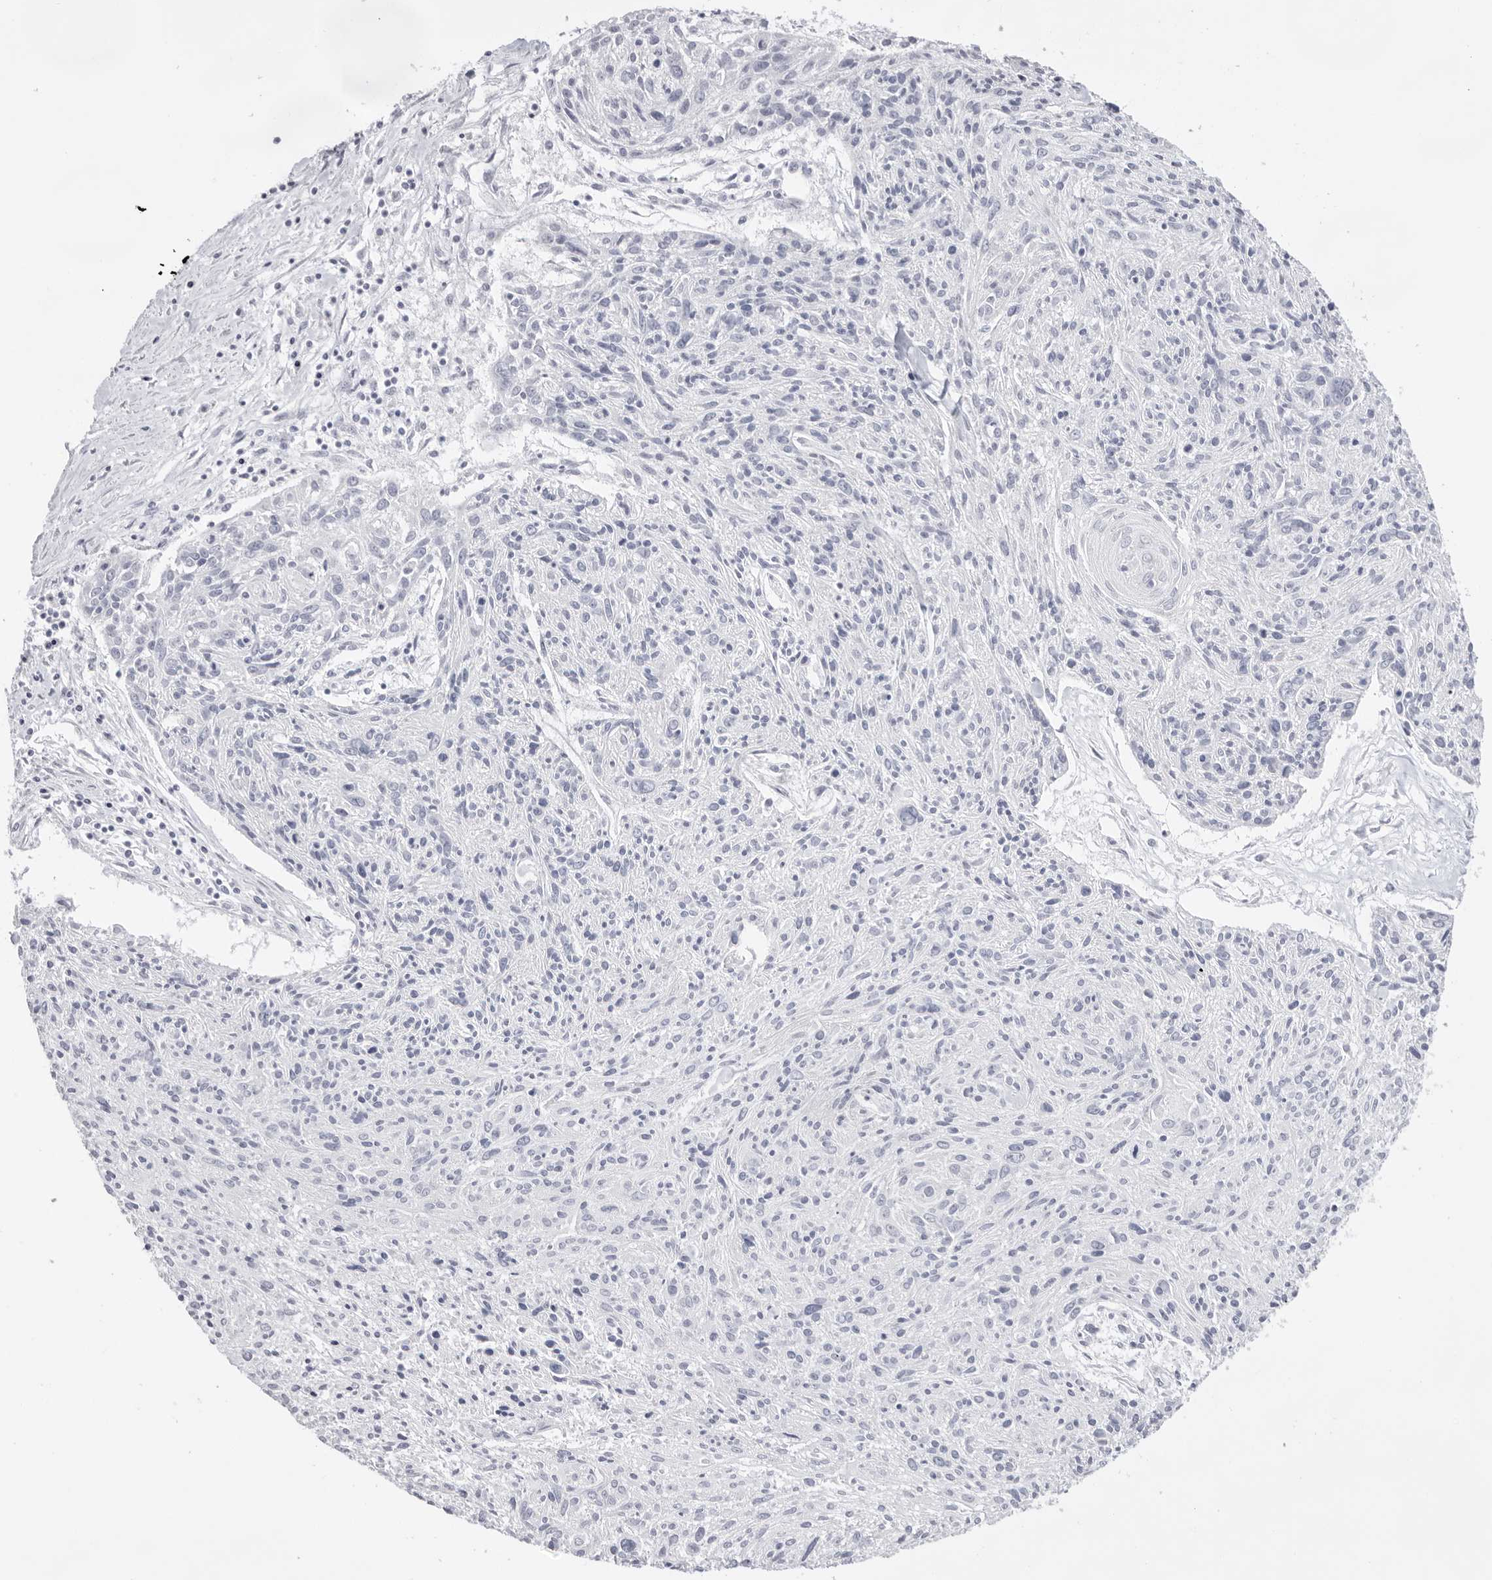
{"staining": {"intensity": "negative", "quantity": "none", "location": "none"}, "tissue": "cervical cancer", "cell_type": "Tumor cells", "image_type": "cancer", "snomed": [{"axis": "morphology", "description": "Squamous cell carcinoma, NOS"}, {"axis": "topography", "description": "Cervix"}], "caption": "Immunohistochemistry (IHC) of cervical squamous cell carcinoma shows no expression in tumor cells.", "gene": "KLK12", "patient": {"sex": "female", "age": 51}}